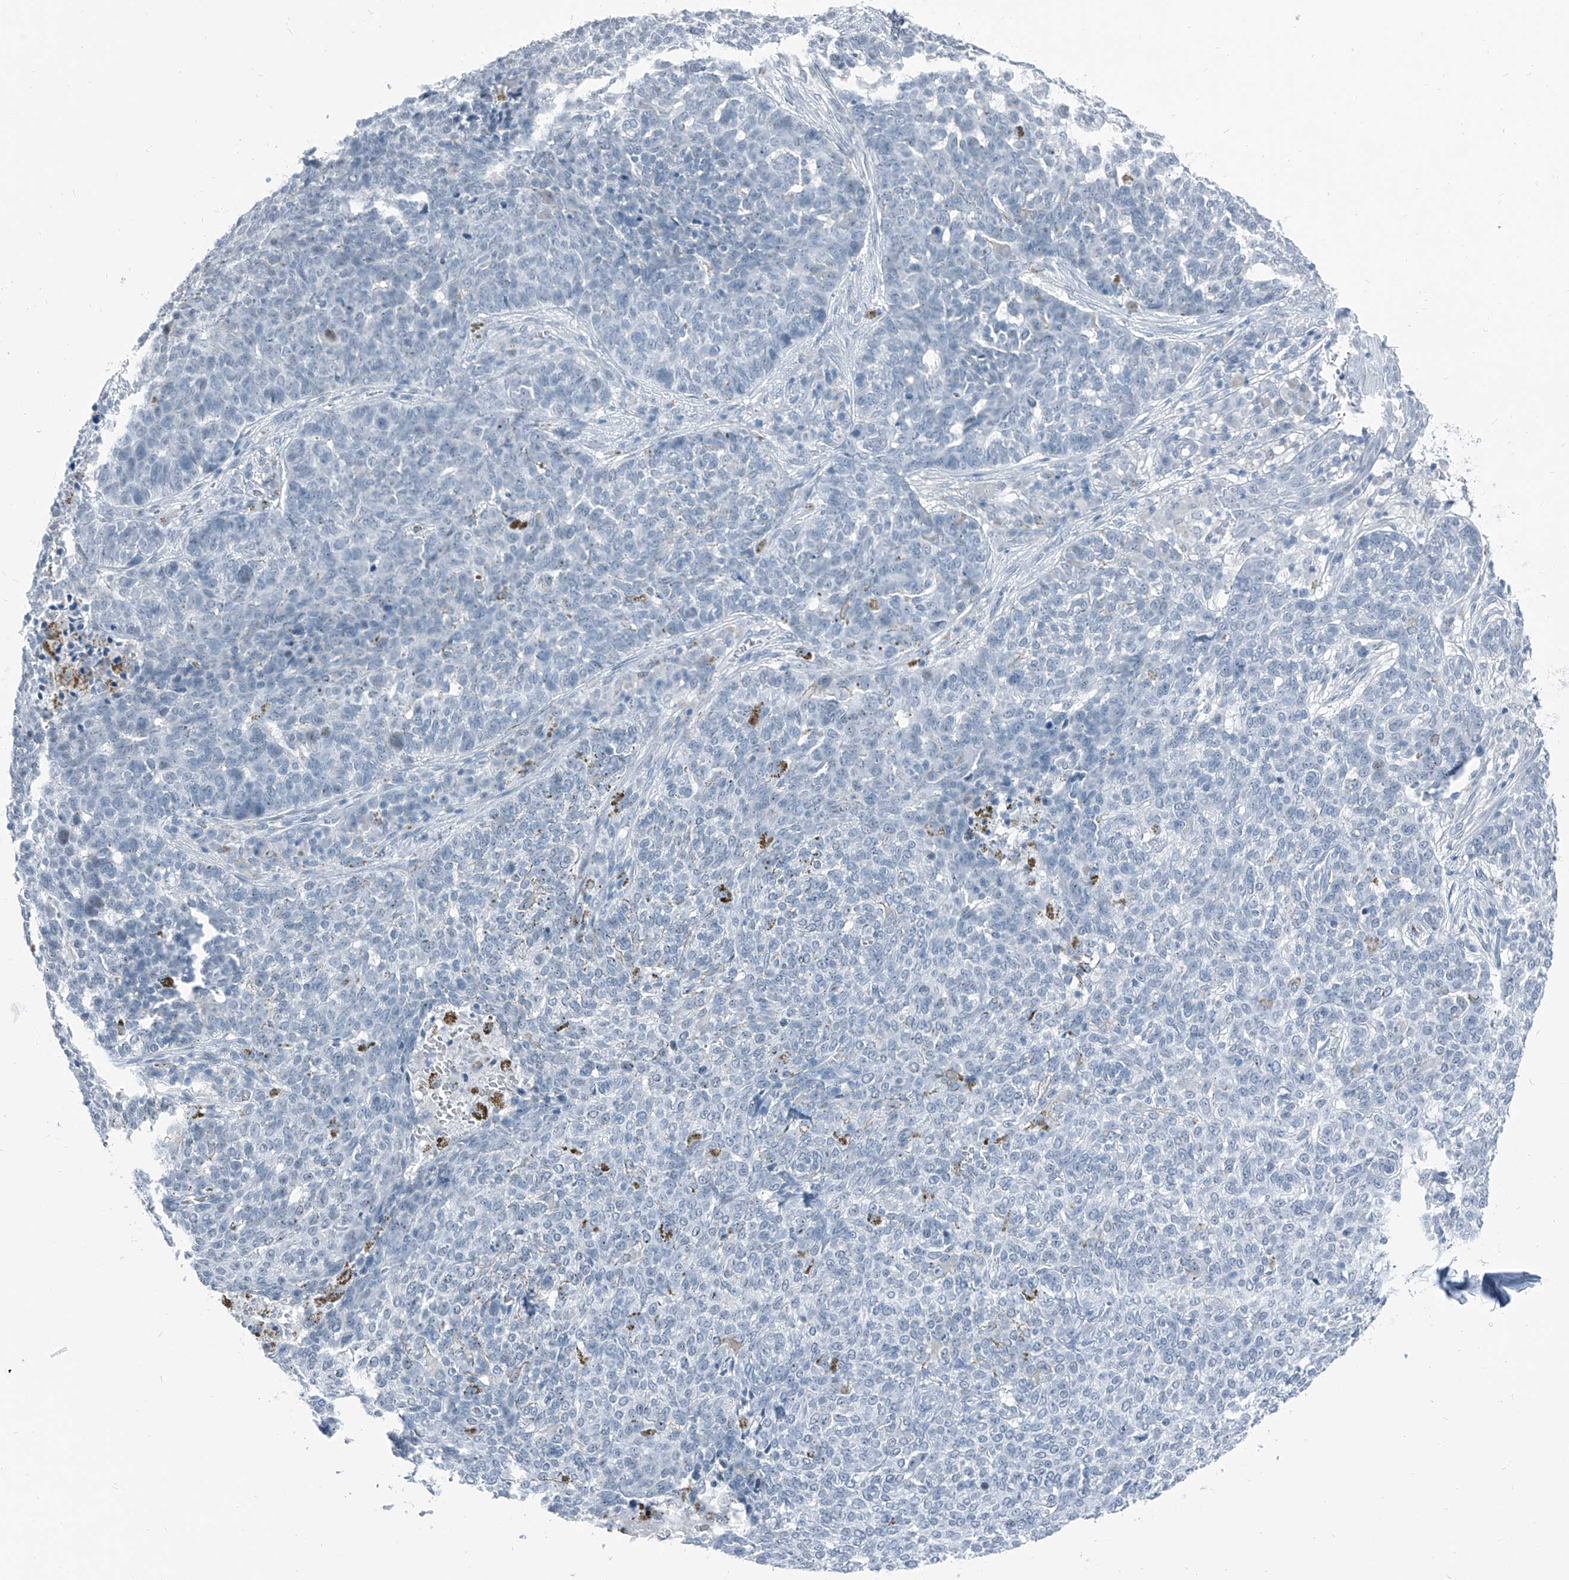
{"staining": {"intensity": "negative", "quantity": "none", "location": "none"}, "tissue": "skin cancer", "cell_type": "Tumor cells", "image_type": "cancer", "snomed": [{"axis": "morphology", "description": "Basal cell carcinoma"}, {"axis": "topography", "description": "Skin"}], "caption": "This photomicrograph is of skin basal cell carcinoma stained with IHC to label a protein in brown with the nuclei are counter-stained blue. There is no positivity in tumor cells. Nuclei are stained in blue.", "gene": "RGN", "patient": {"sex": "male", "age": 85}}